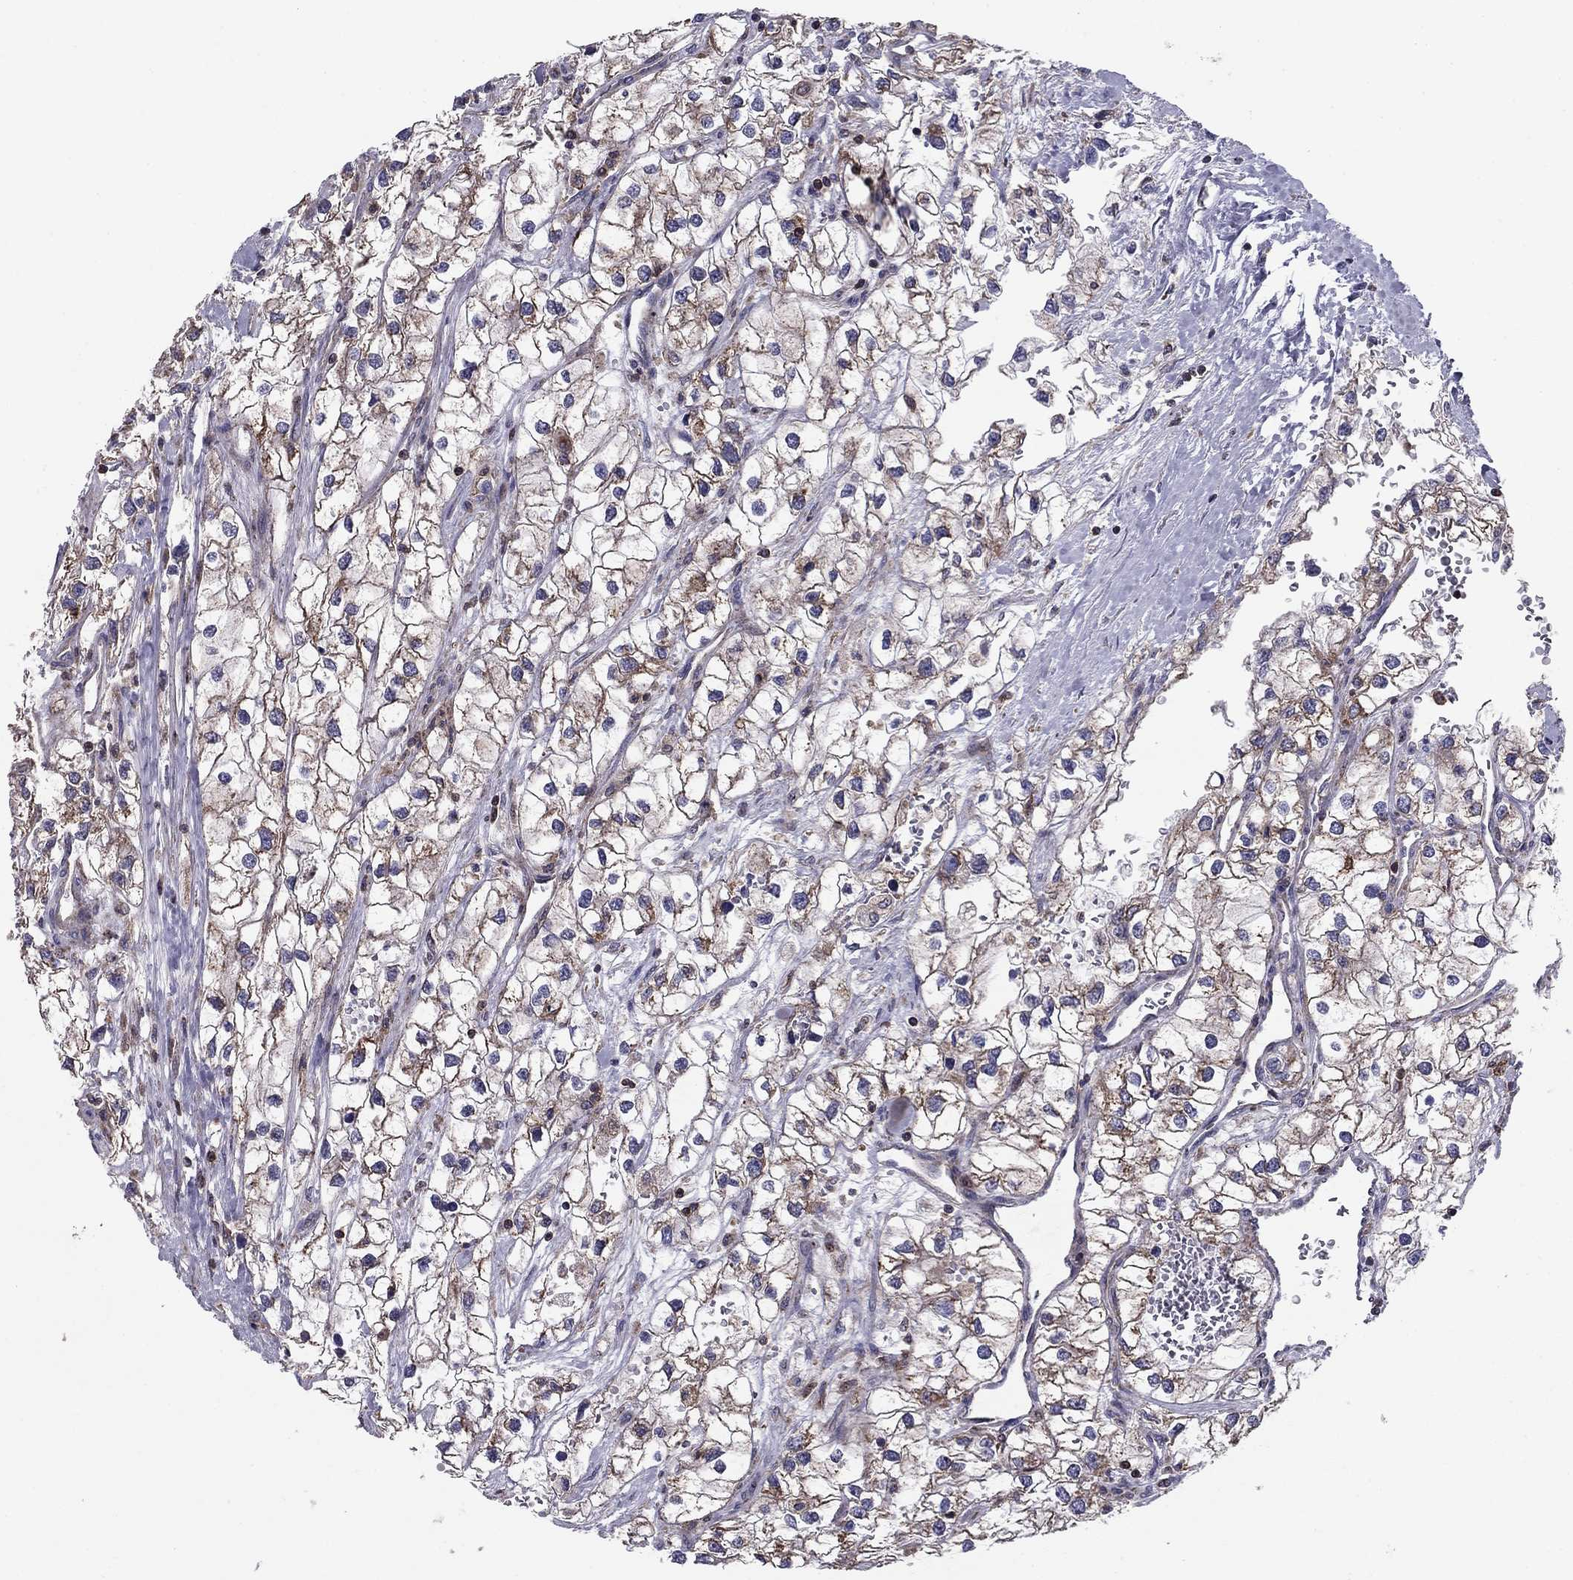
{"staining": {"intensity": "moderate", "quantity": "<25%", "location": "cytoplasmic/membranous"}, "tissue": "renal cancer", "cell_type": "Tumor cells", "image_type": "cancer", "snomed": [{"axis": "morphology", "description": "Adenocarcinoma, NOS"}, {"axis": "topography", "description": "Kidney"}], "caption": "High-magnification brightfield microscopy of renal cancer (adenocarcinoma) stained with DAB (brown) and counterstained with hematoxylin (blue). tumor cells exhibit moderate cytoplasmic/membranous staining is identified in about<25% of cells.", "gene": "ALG6", "patient": {"sex": "male", "age": 59}}